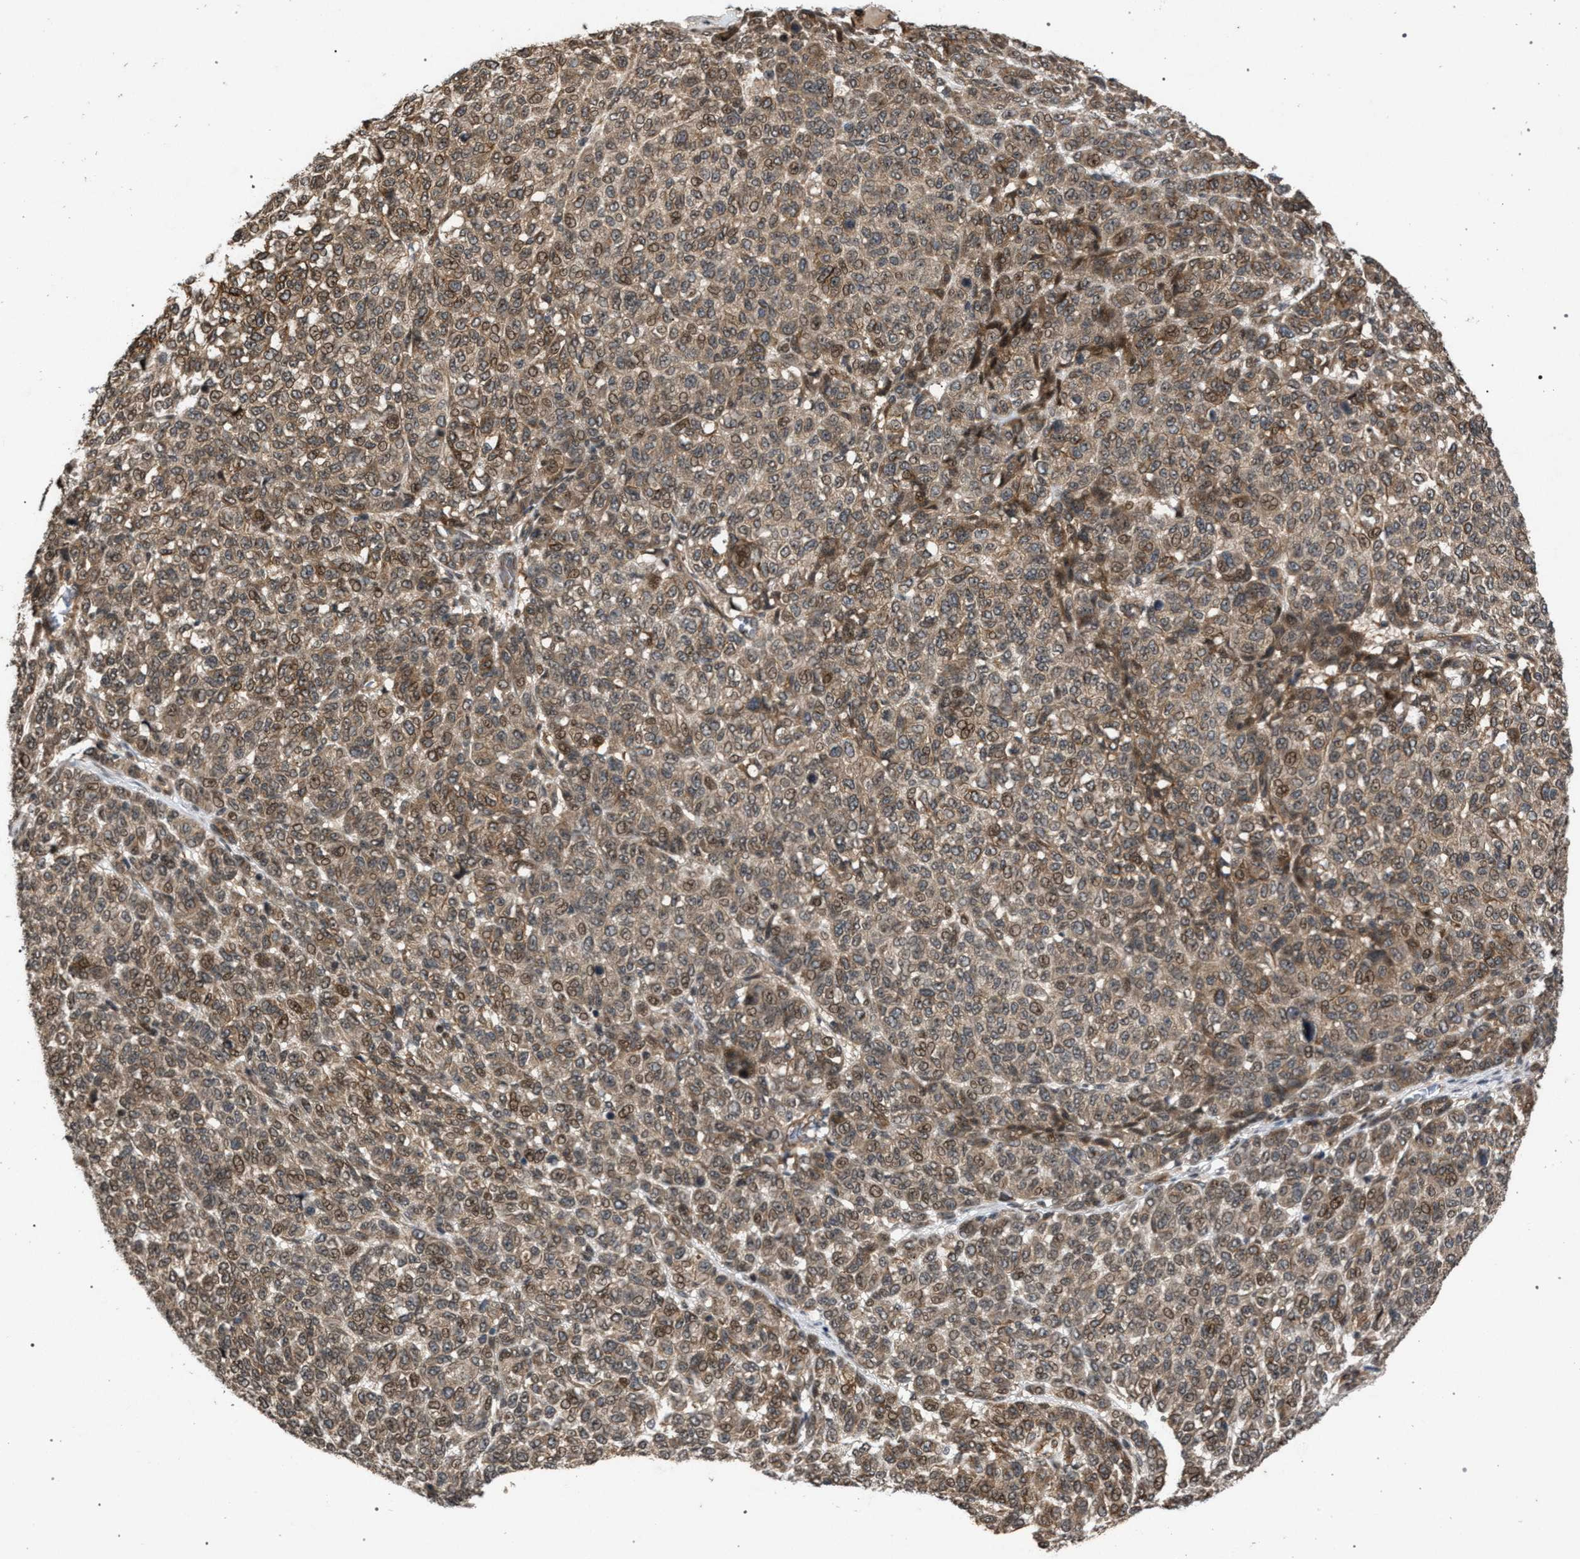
{"staining": {"intensity": "weak", "quantity": ">75%", "location": "cytoplasmic/membranous"}, "tissue": "melanoma", "cell_type": "Tumor cells", "image_type": "cancer", "snomed": [{"axis": "morphology", "description": "Malignant melanoma, NOS"}, {"axis": "topography", "description": "Skin"}], "caption": "Immunohistochemical staining of malignant melanoma shows low levels of weak cytoplasmic/membranous protein staining in about >75% of tumor cells.", "gene": "IRAK4", "patient": {"sex": "male", "age": 59}}